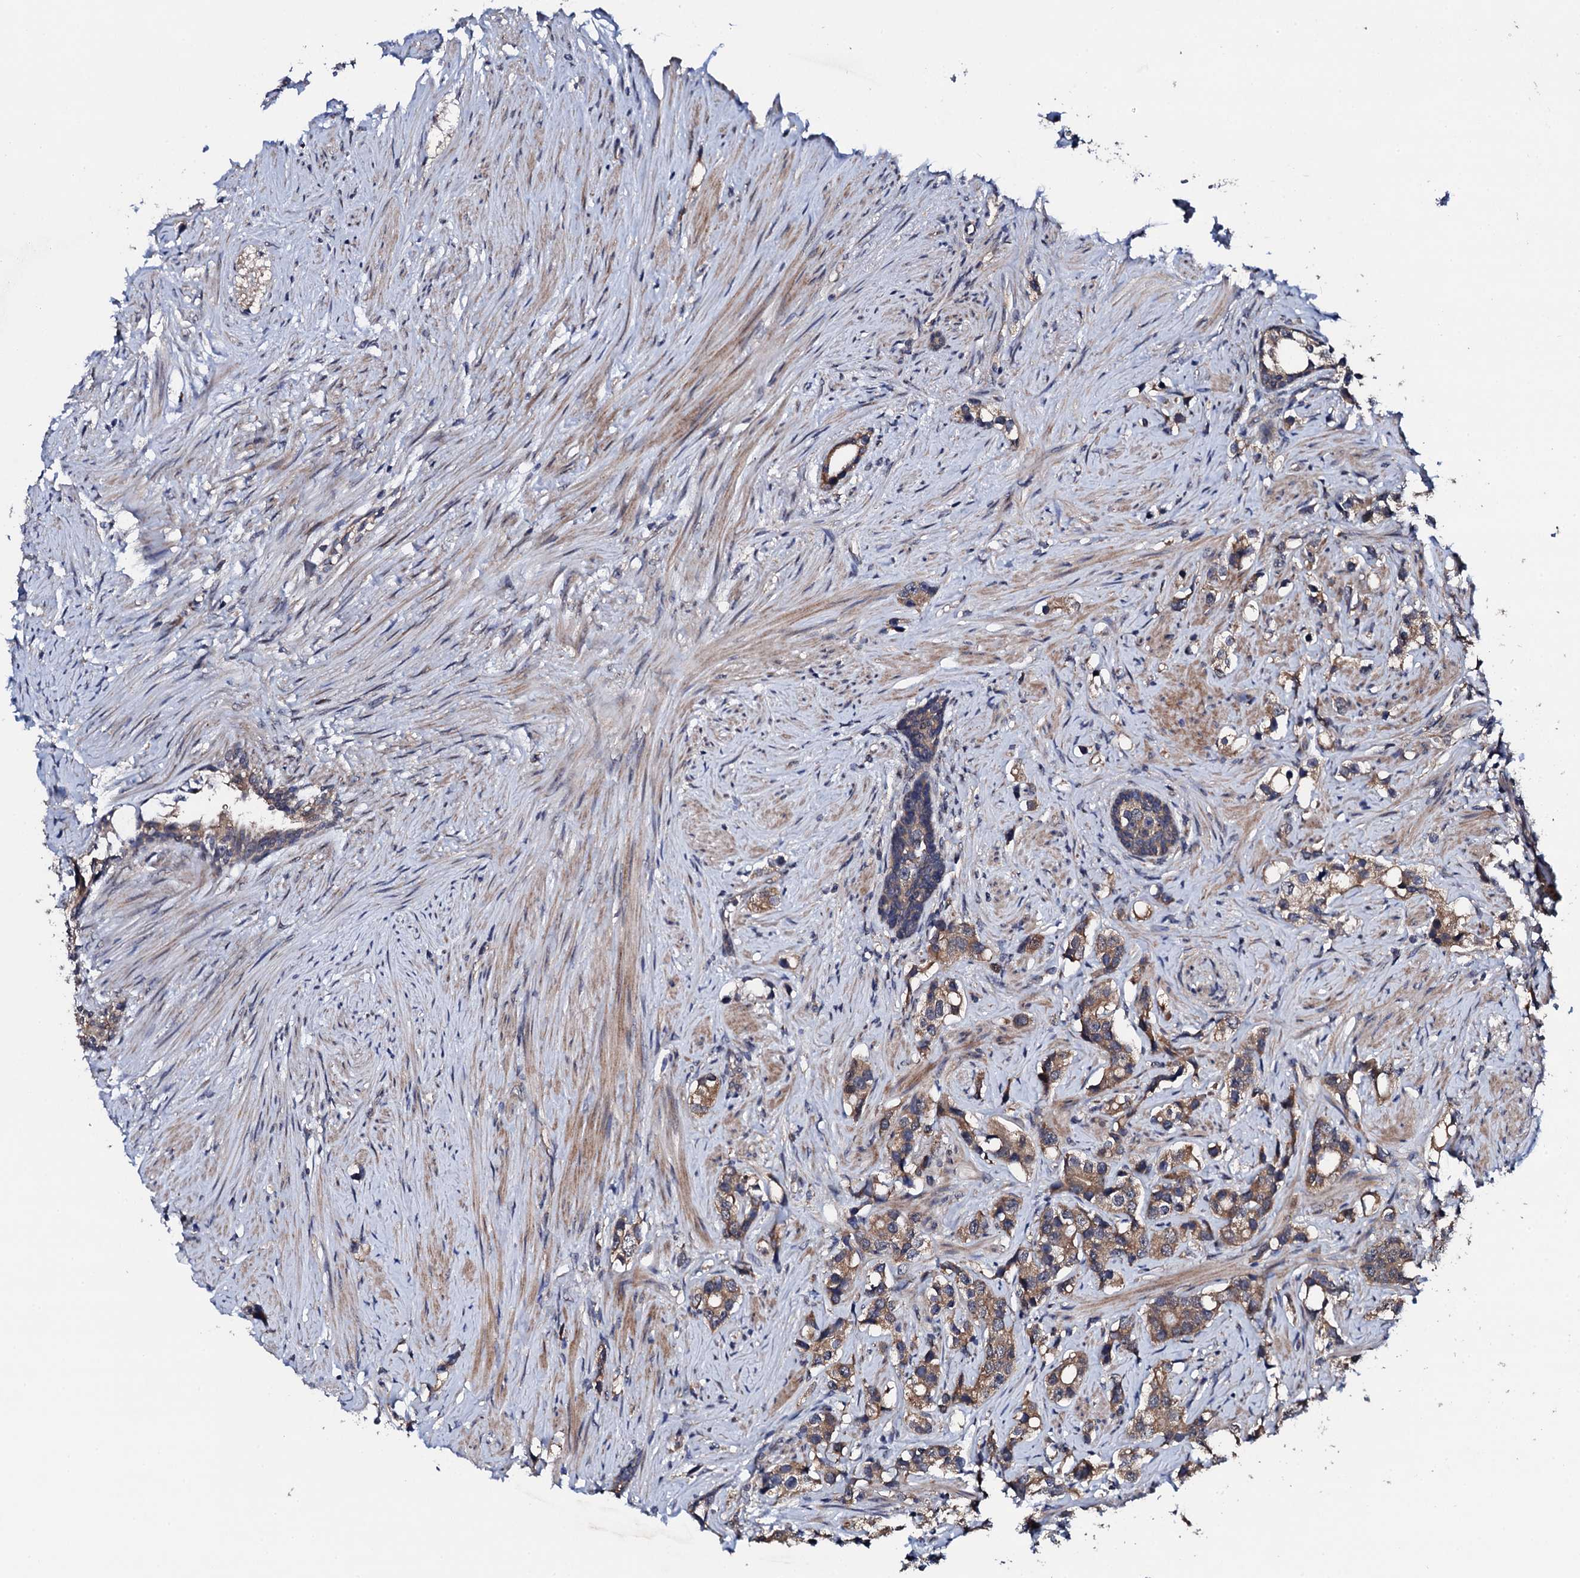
{"staining": {"intensity": "moderate", "quantity": ">75%", "location": "cytoplasmic/membranous"}, "tissue": "prostate cancer", "cell_type": "Tumor cells", "image_type": "cancer", "snomed": [{"axis": "morphology", "description": "Adenocarcinoma, High grade"}, {"axis": "topography", "description": "Prostate"}], "caption": "A high-resolution photomicrograph shows immunohistochemistry (IHC) staining of prostate cancer (adenocarcinoma (high-grade)), which demonstrates moderate cytoplasmic/membranous staining in about >75% of tumor cells.", "gene": "IP6K1", "patient": {"sex": "male", "age": 63}}